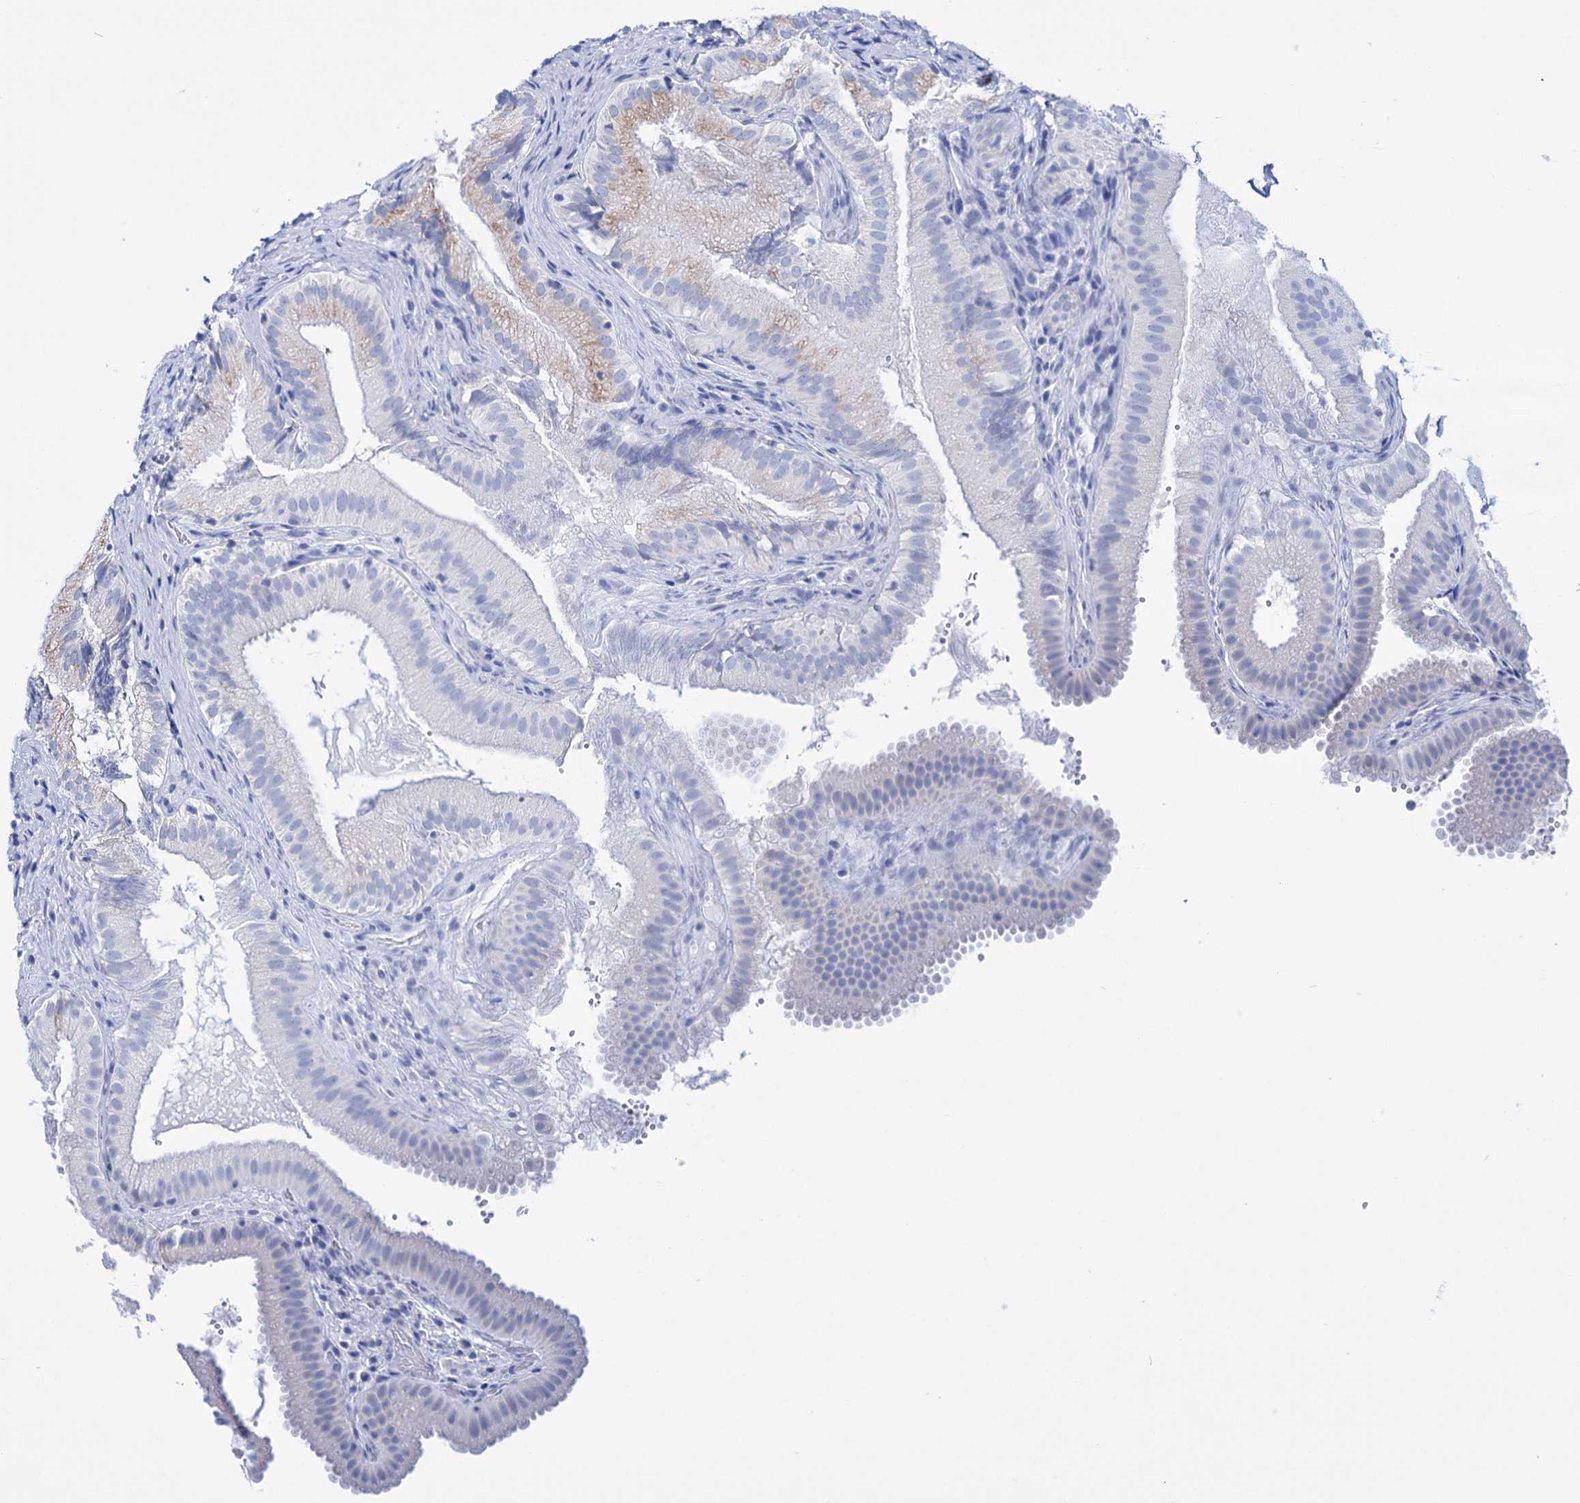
{"staining": {"intensity": "negative", "quantity": "none", "location": "none"}, "tissue": "gallbladder", "cell_type": "Glandular cells", "image_type": "normal", "snomed": [{"axis": "morphology", "description": "Normal tissue, NOS"}, {"axis": "topography", "description": "Gallbladder"}], "caption": "The histopathology image exhibits no staining of glandular cells in benign gallbladder.", "gene": "FBXW12", "patient": {"sex": "female", "age": 30}}